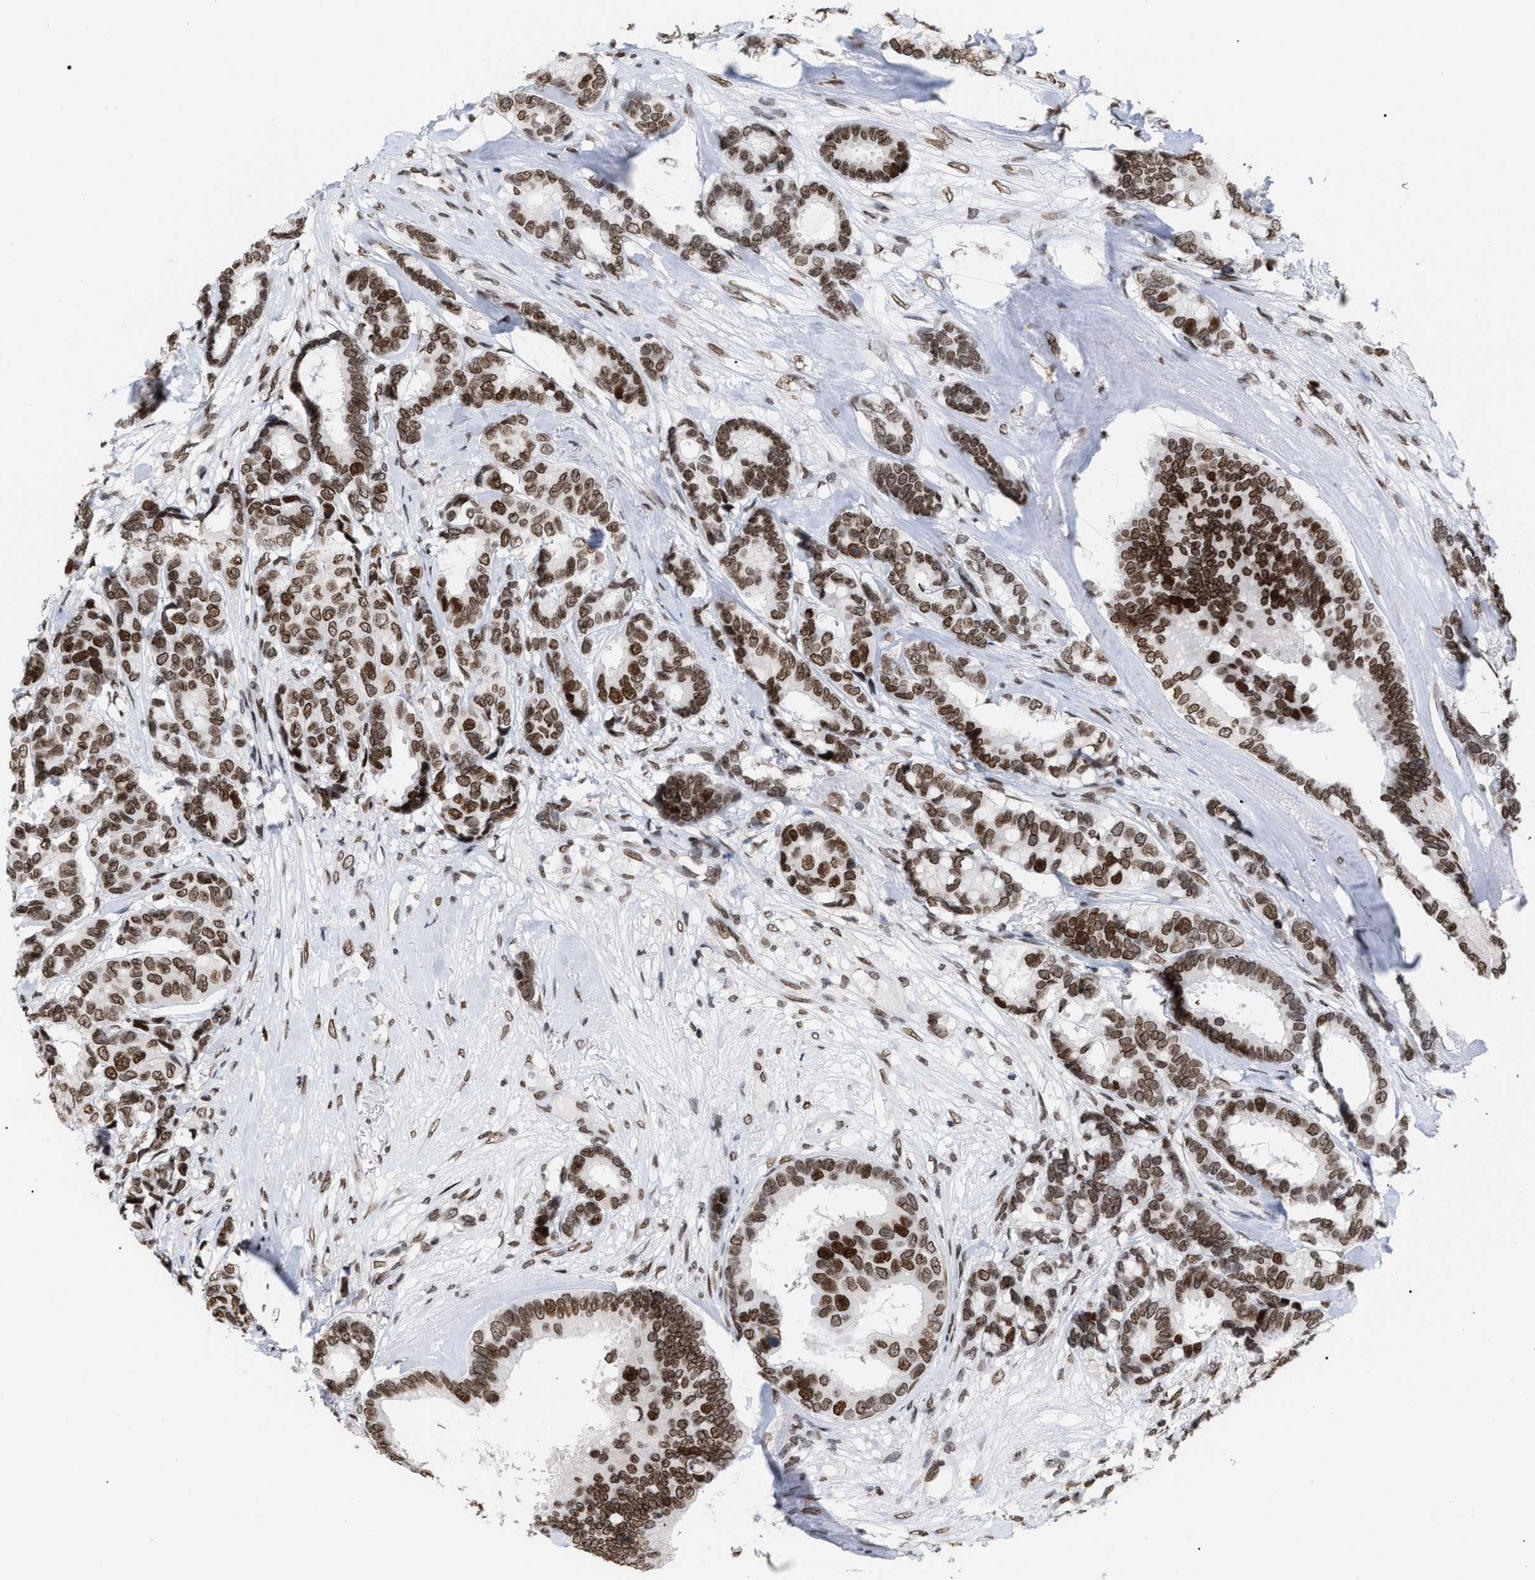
{"staining": {"intensity": "moderate", "quantity": ">75%", "location": "cytoplasmic/membranous,nuclear"}, "tissue": "breast cancer", "cell_type": "Tumor cells", "image_type": "cancer", "snomed": [{"axis": "morphology", "description": "Duct carcinoma"}, {"axis": "topography", "description": "Breast"}], "caption": "Breast cancer tissue displays moderate cytoplasmic/membranous and nuclear staining in about >75% of tumor cells (DAB (3,3'-diaminobenzidine) IHC, brown staining for protein, blue staining for nuclei).", "gene": "TPR", "patient": {"sex": "female", "age": 87}}